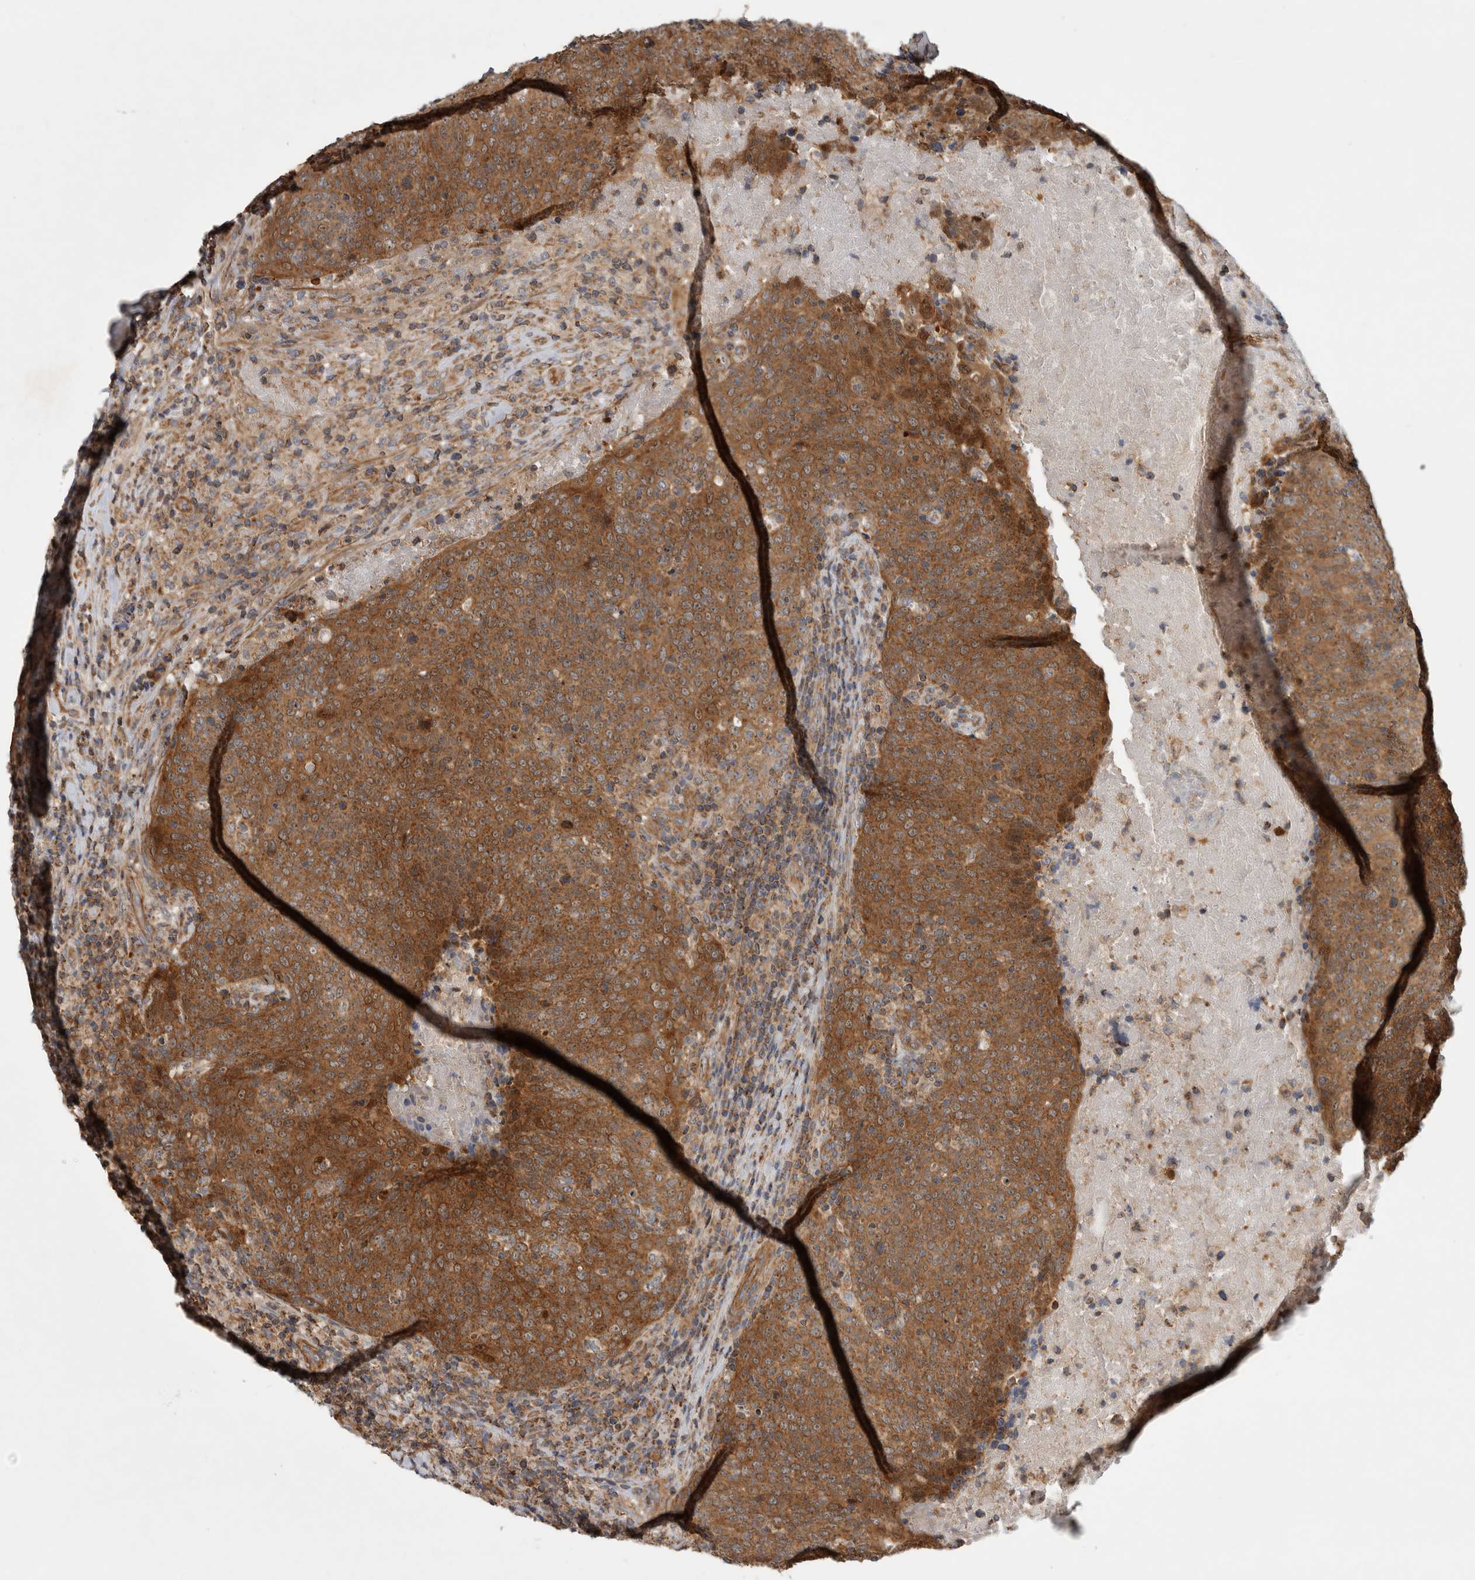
{"staining": {"intensity": "moderate", "quantity": ">75%", "location": "cytoplasmic/membranous"}, "tissue": "head and neck cancer", "cell_type": "Tumor cells", "image_type": "cancer", "snomed": [{"axis": "morphology", "description": "Squamous cell carcinoma, NOS"}, {"axis": "morphology", "description": "Squamous cell carcinoma, metastatic, NOS"}, {"axis": "topography", "description": "Lymph node"}, {"axis": "topography", "description": "Head-Neck"}], "caption": "A brown stain shows moderate cytoplasmic/membranous staining of a protein in metastatic squamous cell carcinoma (head and neck) tumor cells.", "gene": "SFXN2", "patient": {"sex": "male", "age": 62}}